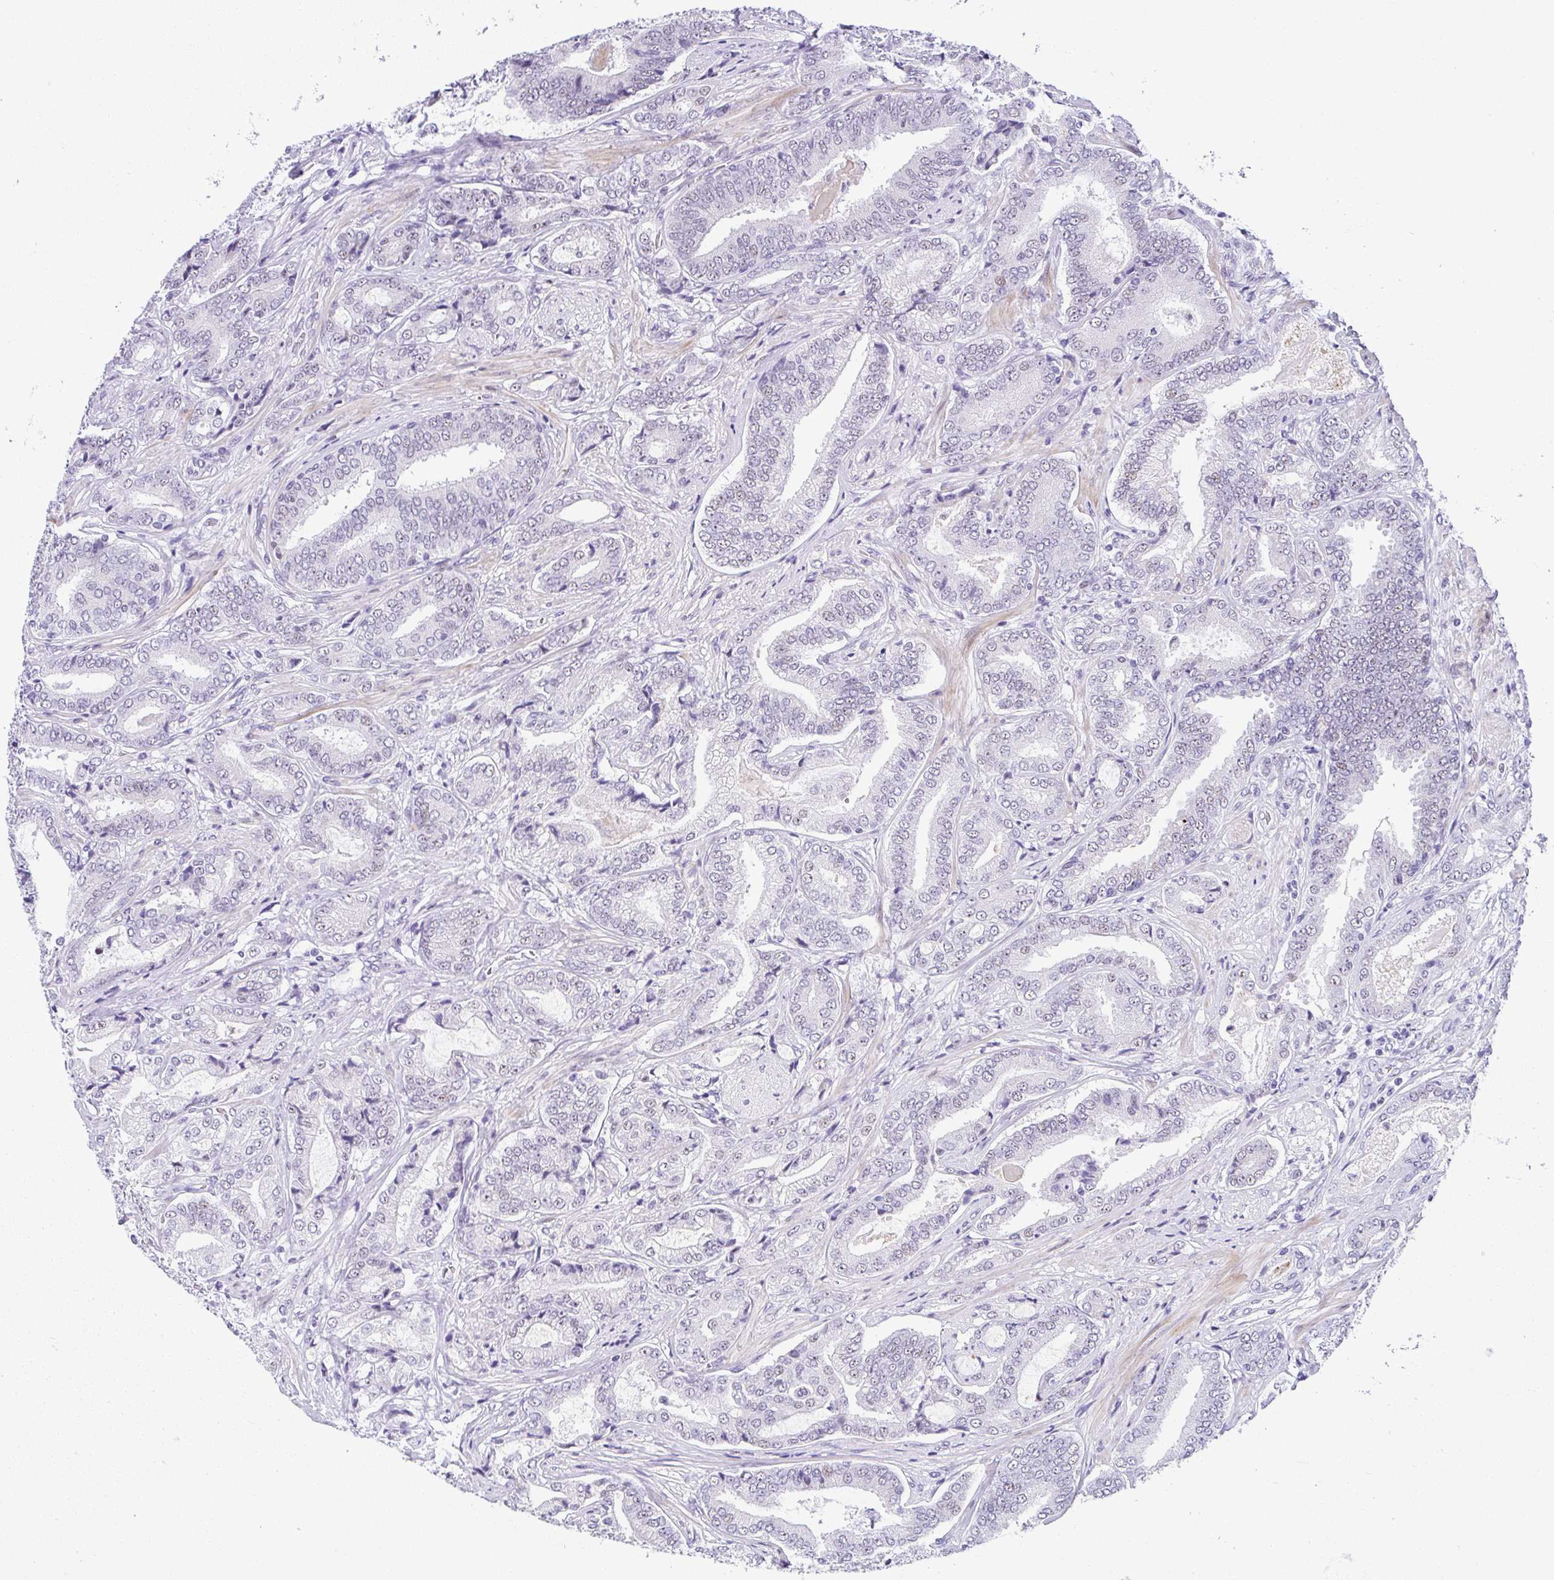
{"staining": {"intensity": "weak", "quantity": "<25%", "location": "nuclear"}, "tissue": "prostate cancer", "cell_type": "Tumor cells", "image_type": "cancer", "snomed": [{"axis": "morphology", "description": "Adenocarcinoma, High grade"}, {"axis": "topography", "description": "Prostate"}], "caption": "There is no significant expression in tumor cells of high-grade adenocarcinoma (prostate).", "gene": "NR1D2", "patient": {"sex": "male", "age": 62}}